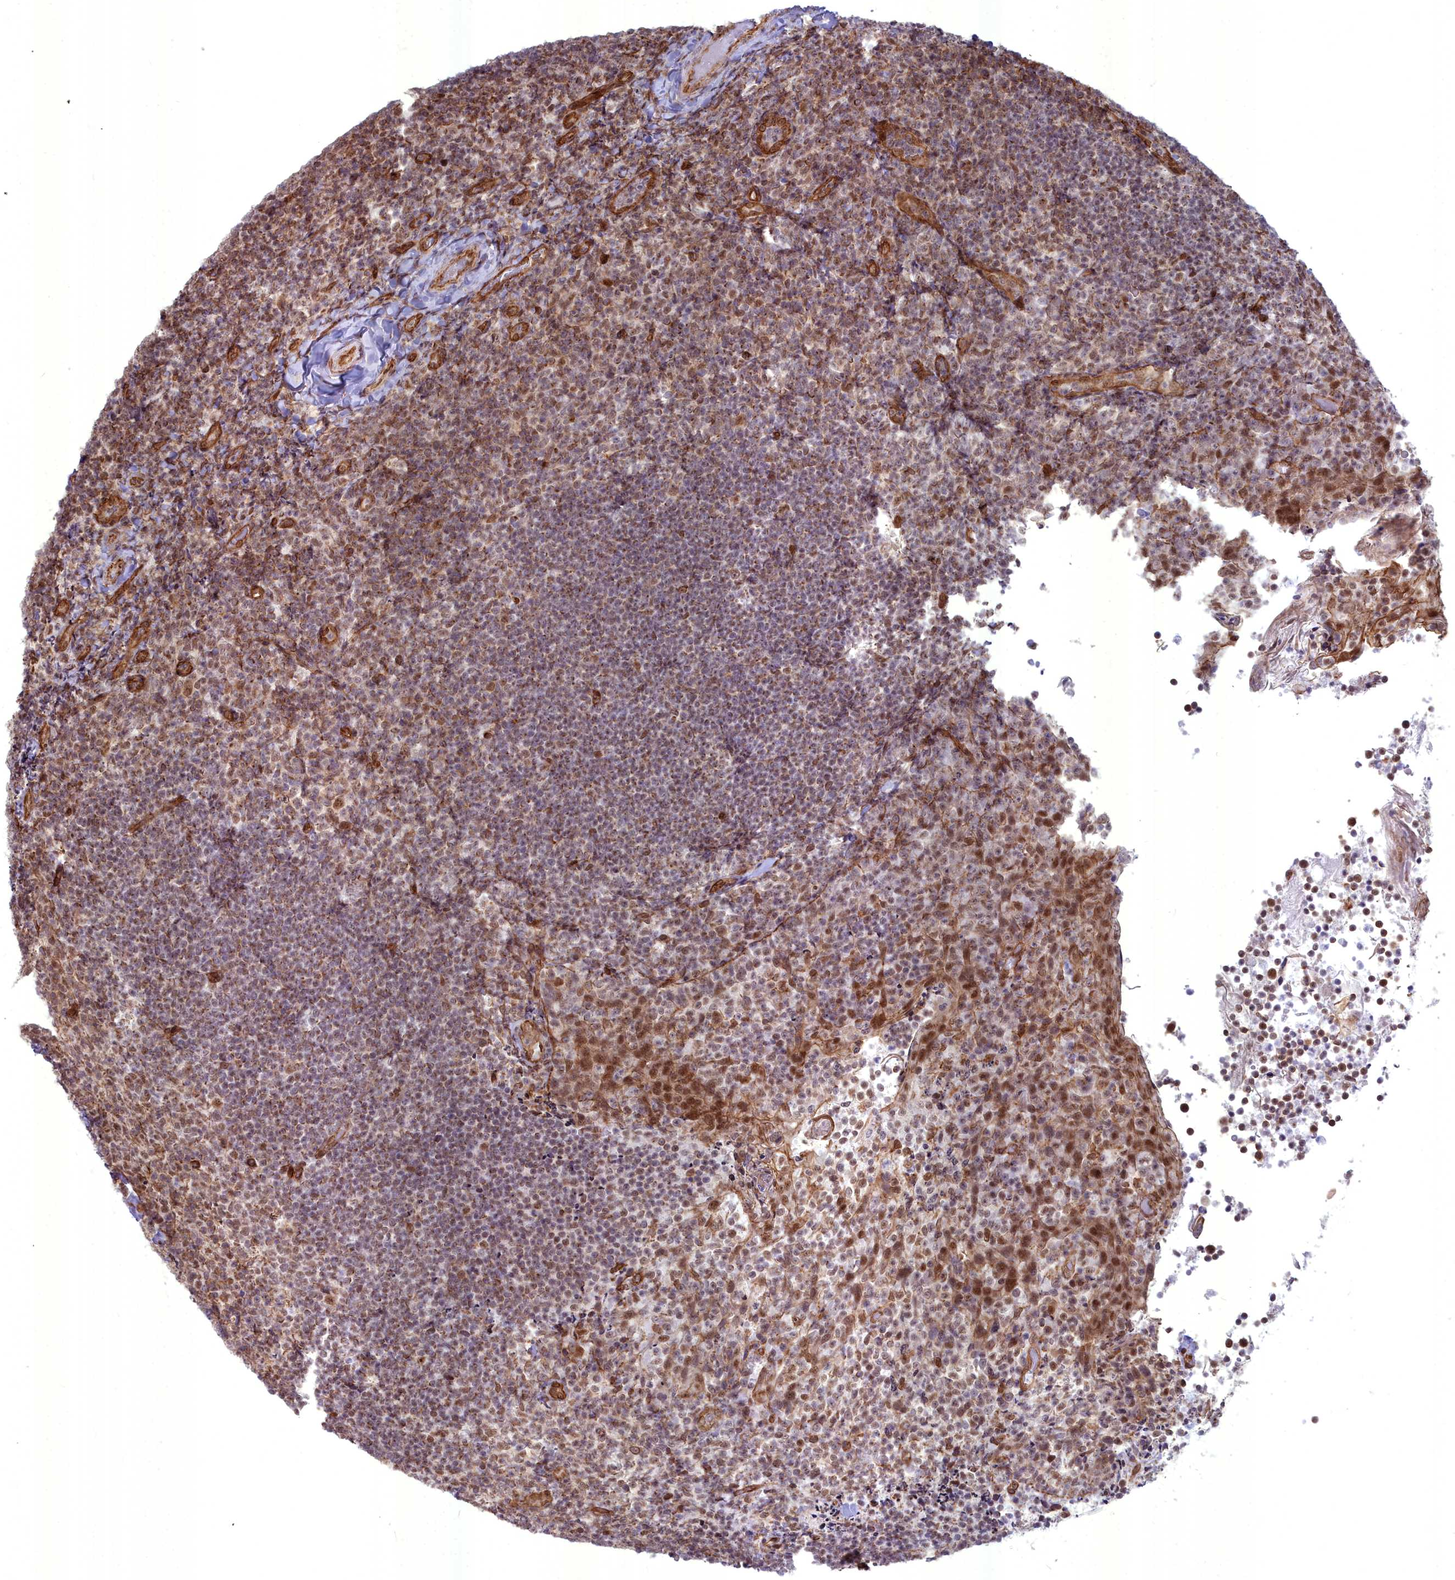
{"staining": {"intensity": "moderate", "quantity": "25%-75%", "location": "nuclear"}, "tissue": "tonsil", "cell_type": "Germinal center cells", "image_type": "normal", "snomed": [{"axis": "morphology", "description": "Normal tissue, NOS"}, {"axis": "topography", "description": "Tonsil"}], "caption": "This micrograph reveals normal tonsil stained with IHC to label a protein in brown. The nuclear of germinal center cells show moderate positivity for the protein. Nuclei are counter-stained blue.", "gene": "YJU2", "patient": {"sex": "female", "age": 10}}